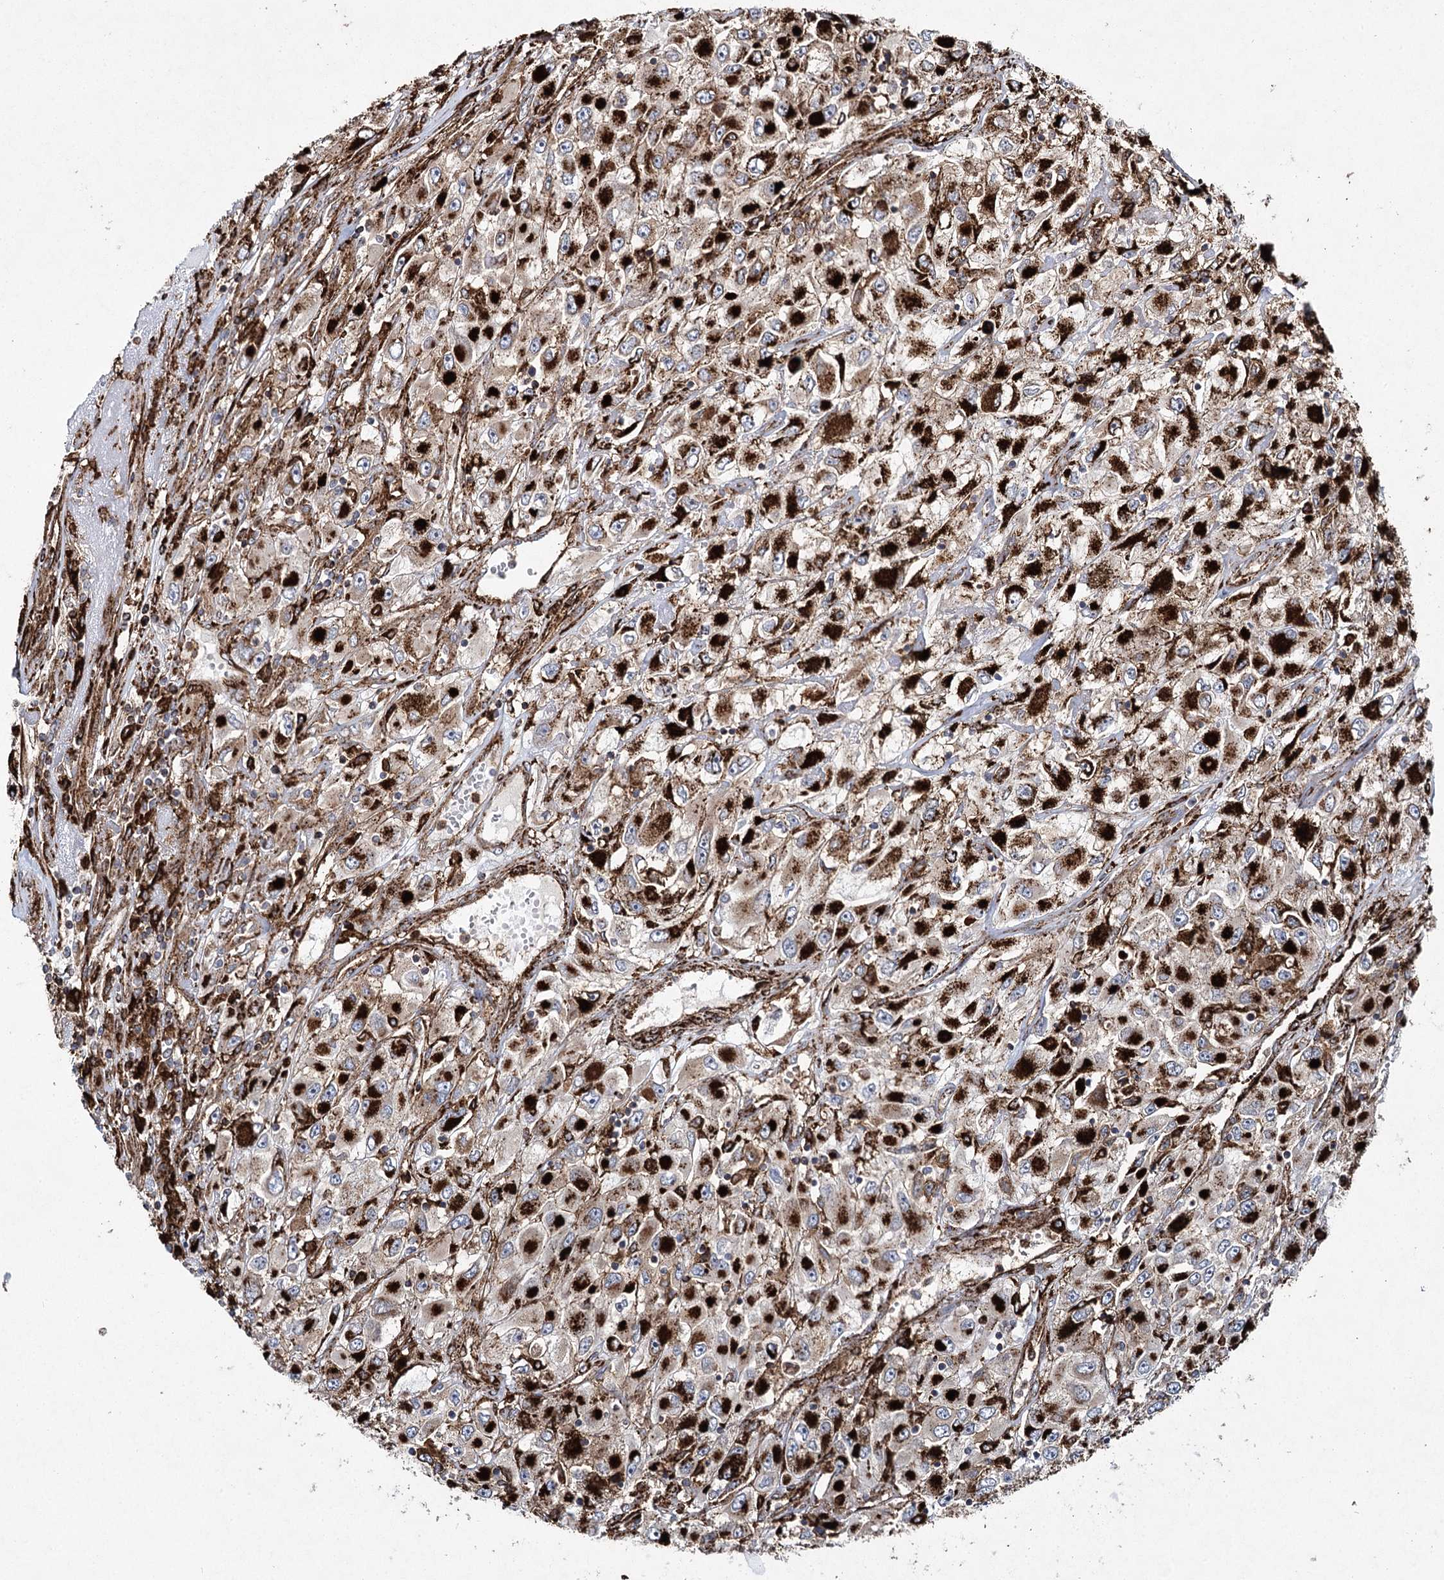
{"staining": {"intensity": "strong", "quantity": ">75%", "location": "cytoplasmic/membranous"}, "tissue": "renal cancer", "cell_type": "Tumor cells", "image_type": "cancer", "snomed": [{"axis": "morphology", "description": "Adenocarcinoma, NOS"}, {"axis": "topography", "description": "Kidney"}], "caption": "A histopathology image of human renal adenocarcinoma stained for a protein exhibits strong cytoplasmic/membranous brown staining in tumor cells. (IHC, brightfield microscopy, high magnification).", "gene": "DCUN1D4", "patient": {"sex": "female", "age": 52}}